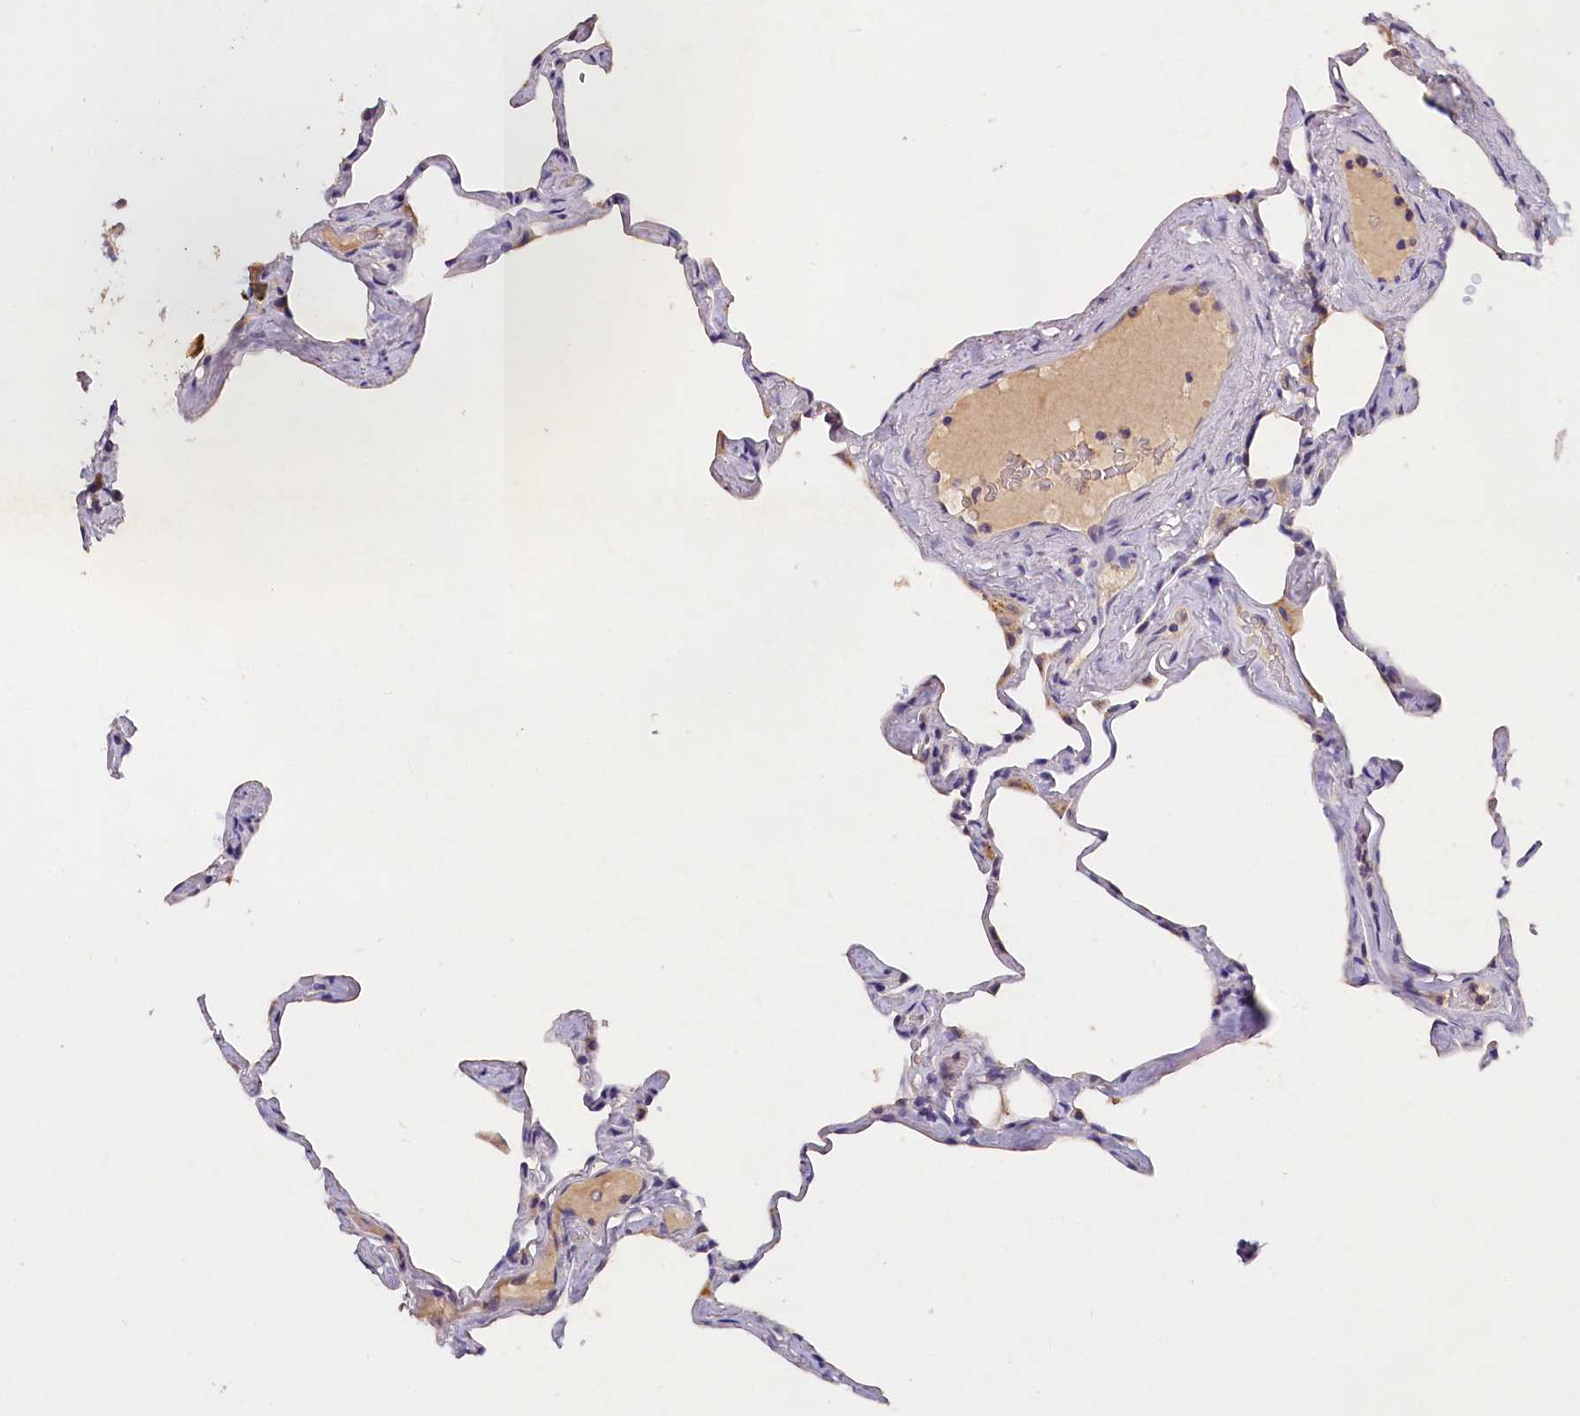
{"staining": {"intensity": "negative", "quantity": "none", "location": "none"}, "tissue": "lung", "cell_type": "Alveolar cells", "image_type": "normal", "snomed": [{"axis": "morphology", "description": "Normal tissue, NOS"}, {"axis": "topography", "description": "Lung"}], "caption": "An image of human lung is negative for staining in alveolar cells.", "gene": "ST7L", "patient": {"sex": "male", "age": 65}}